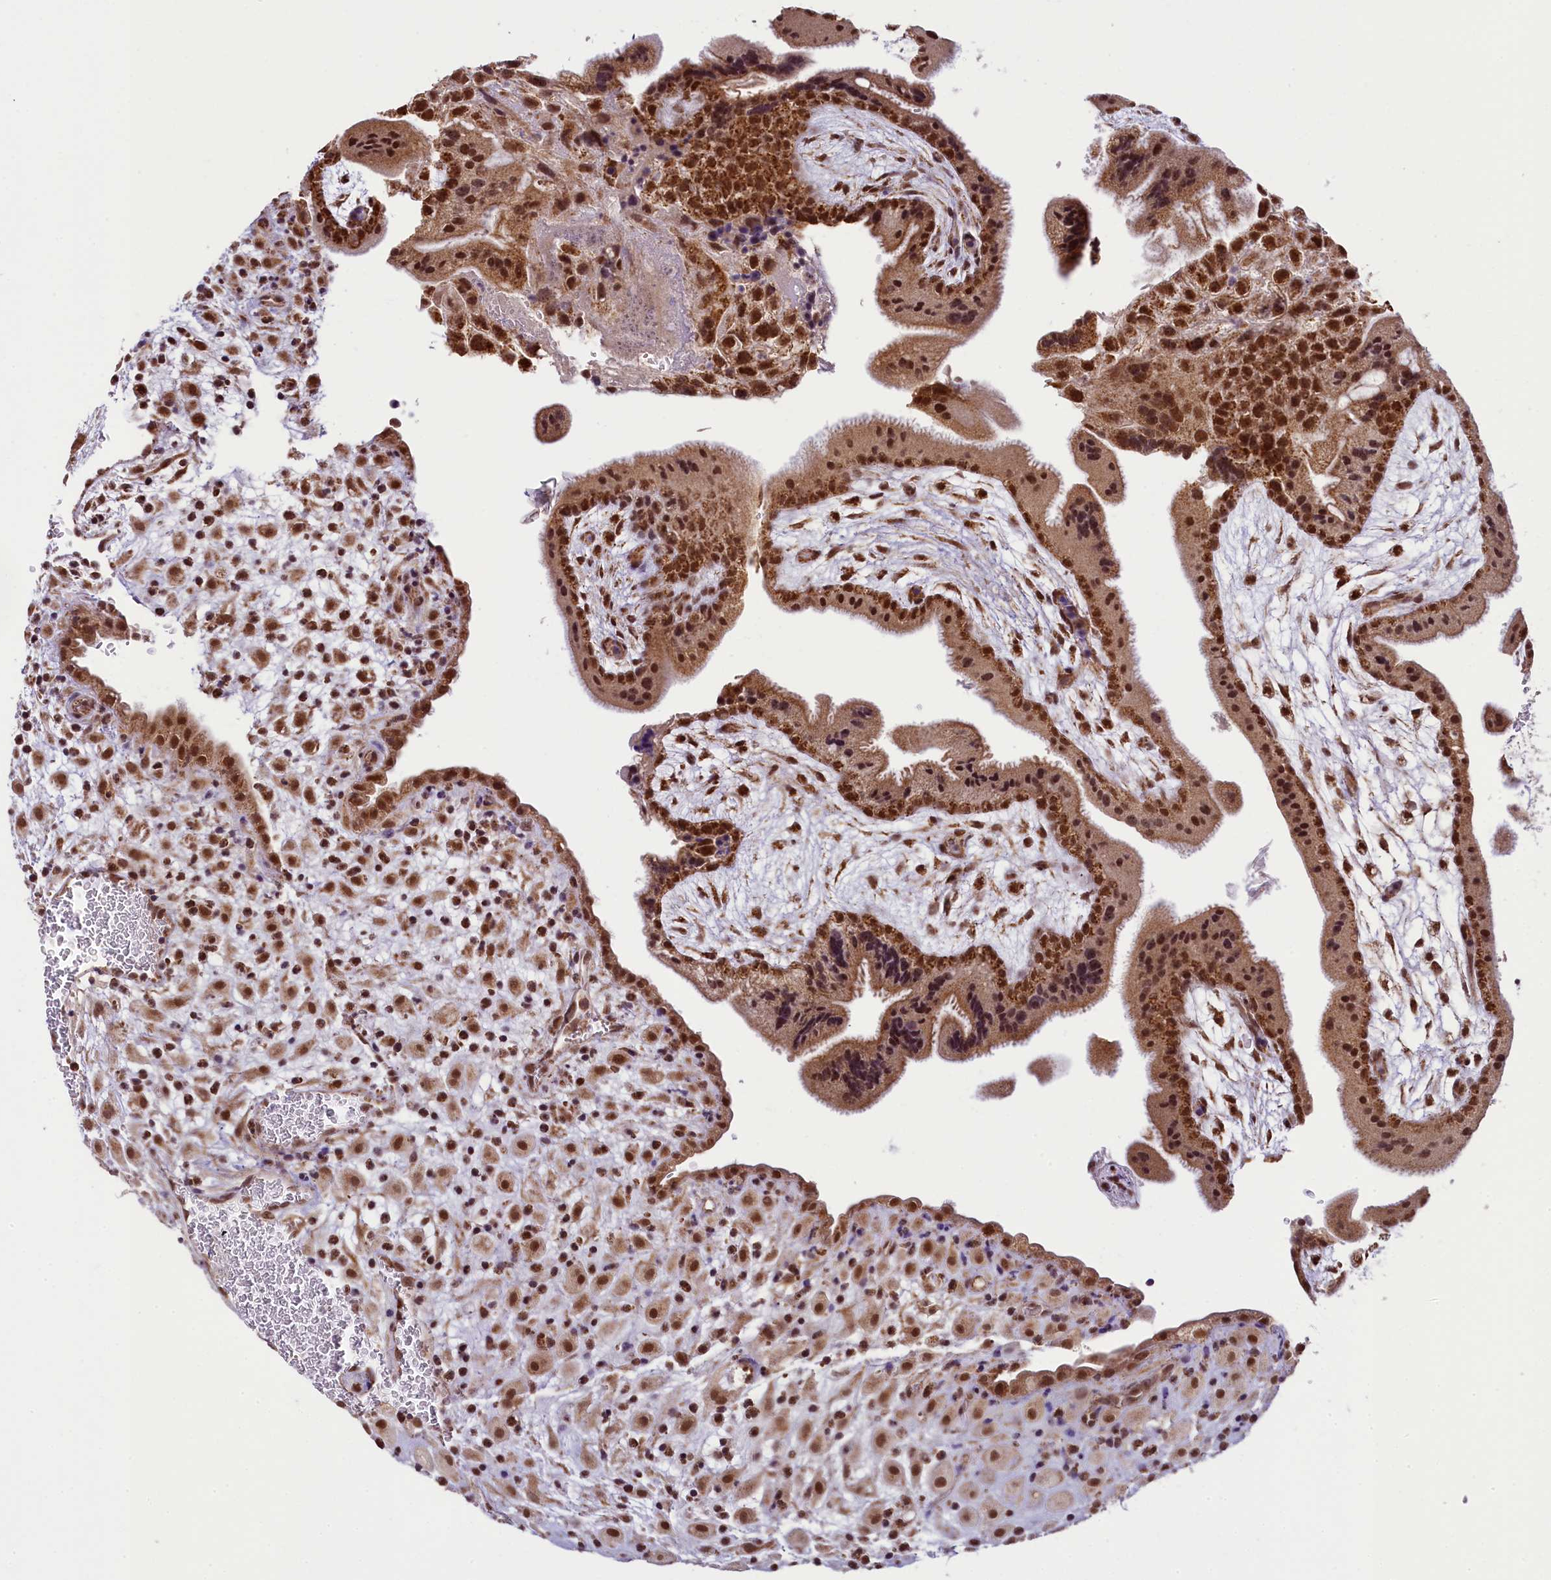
{"staining": {"intensity": "moderate", "quantity": ">75%", "location": "cytoplasmic/membranous,nuclear"}, "tissue": "placenta", "cell_type": "Decidual cells", "image_type": "normal", "snomed": [{"axis": "morphology", "description": "Normal tissue, NOS"}, {"axis": "topography", "description": "Placenta"}], "caption": "The immunohistochemical stain labels moderate cytoplasmic/membranous,nuclear positivity in decidual cells of normal placenta. Nuclei are stained in blue.", "gene": "PAF1", "patient": {"sex": "female", "age": 35}}